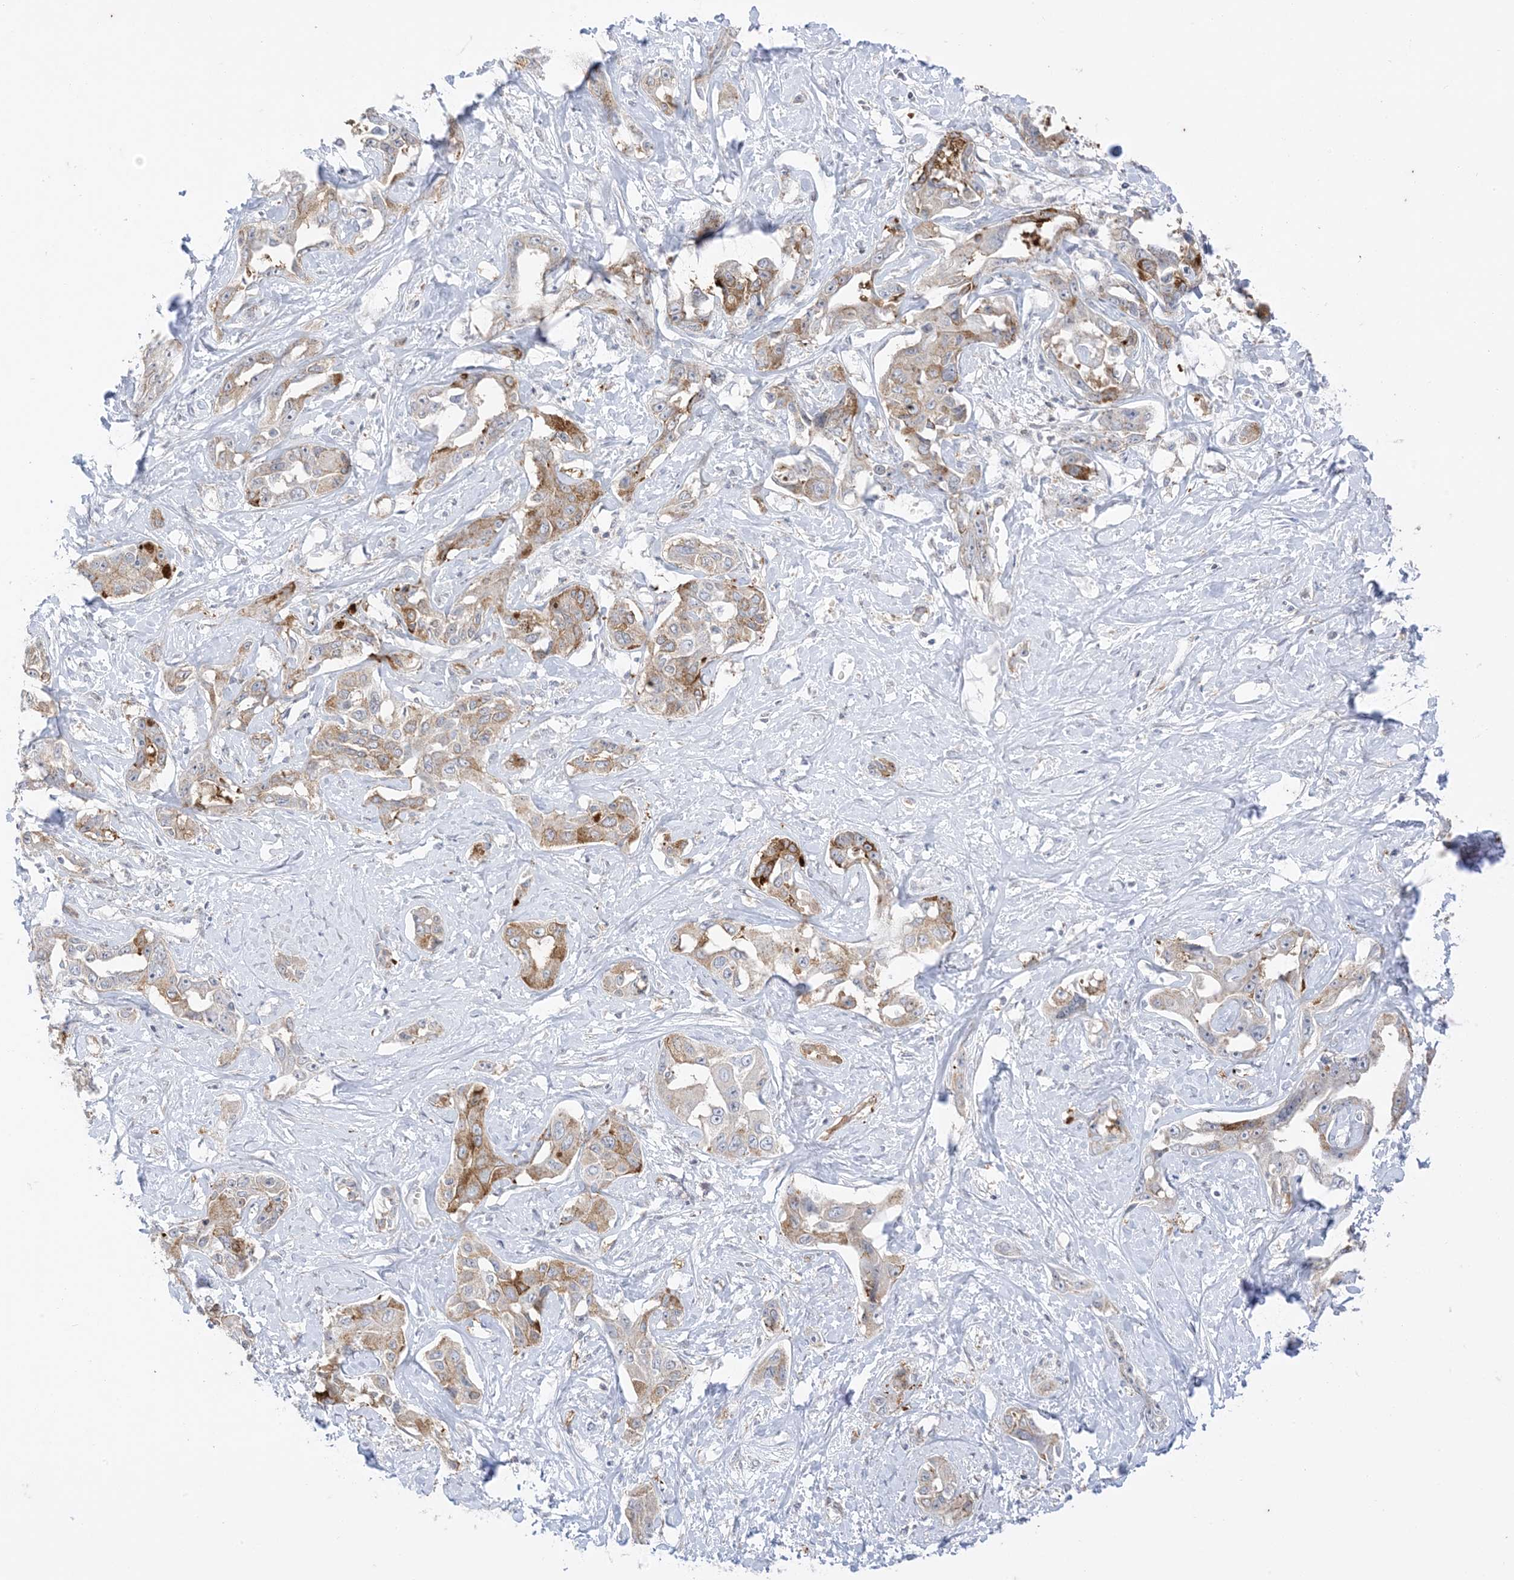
{"staining": {"intensity": "moderate", "quantity": "25%-75%", "location": "cytoplasmic/membranous"}, "tissue": "liver cancer", "cell_type": "Tumor cells", "image_type": "cancer", "snomed": [{"axis": "morphology", "description": "Cholangiocarcinoma"}, {"axis": "topography", "description": "Liver"}], "caption": "Immunohistochemical staining of liver cholangiocarcinoma demonstrates moderate cytoplasmic/membranous protein positivity in about 25%-75% of tumor cells.", "gene": "RAC1", "patient": {"sex": "male", "age": 59}}